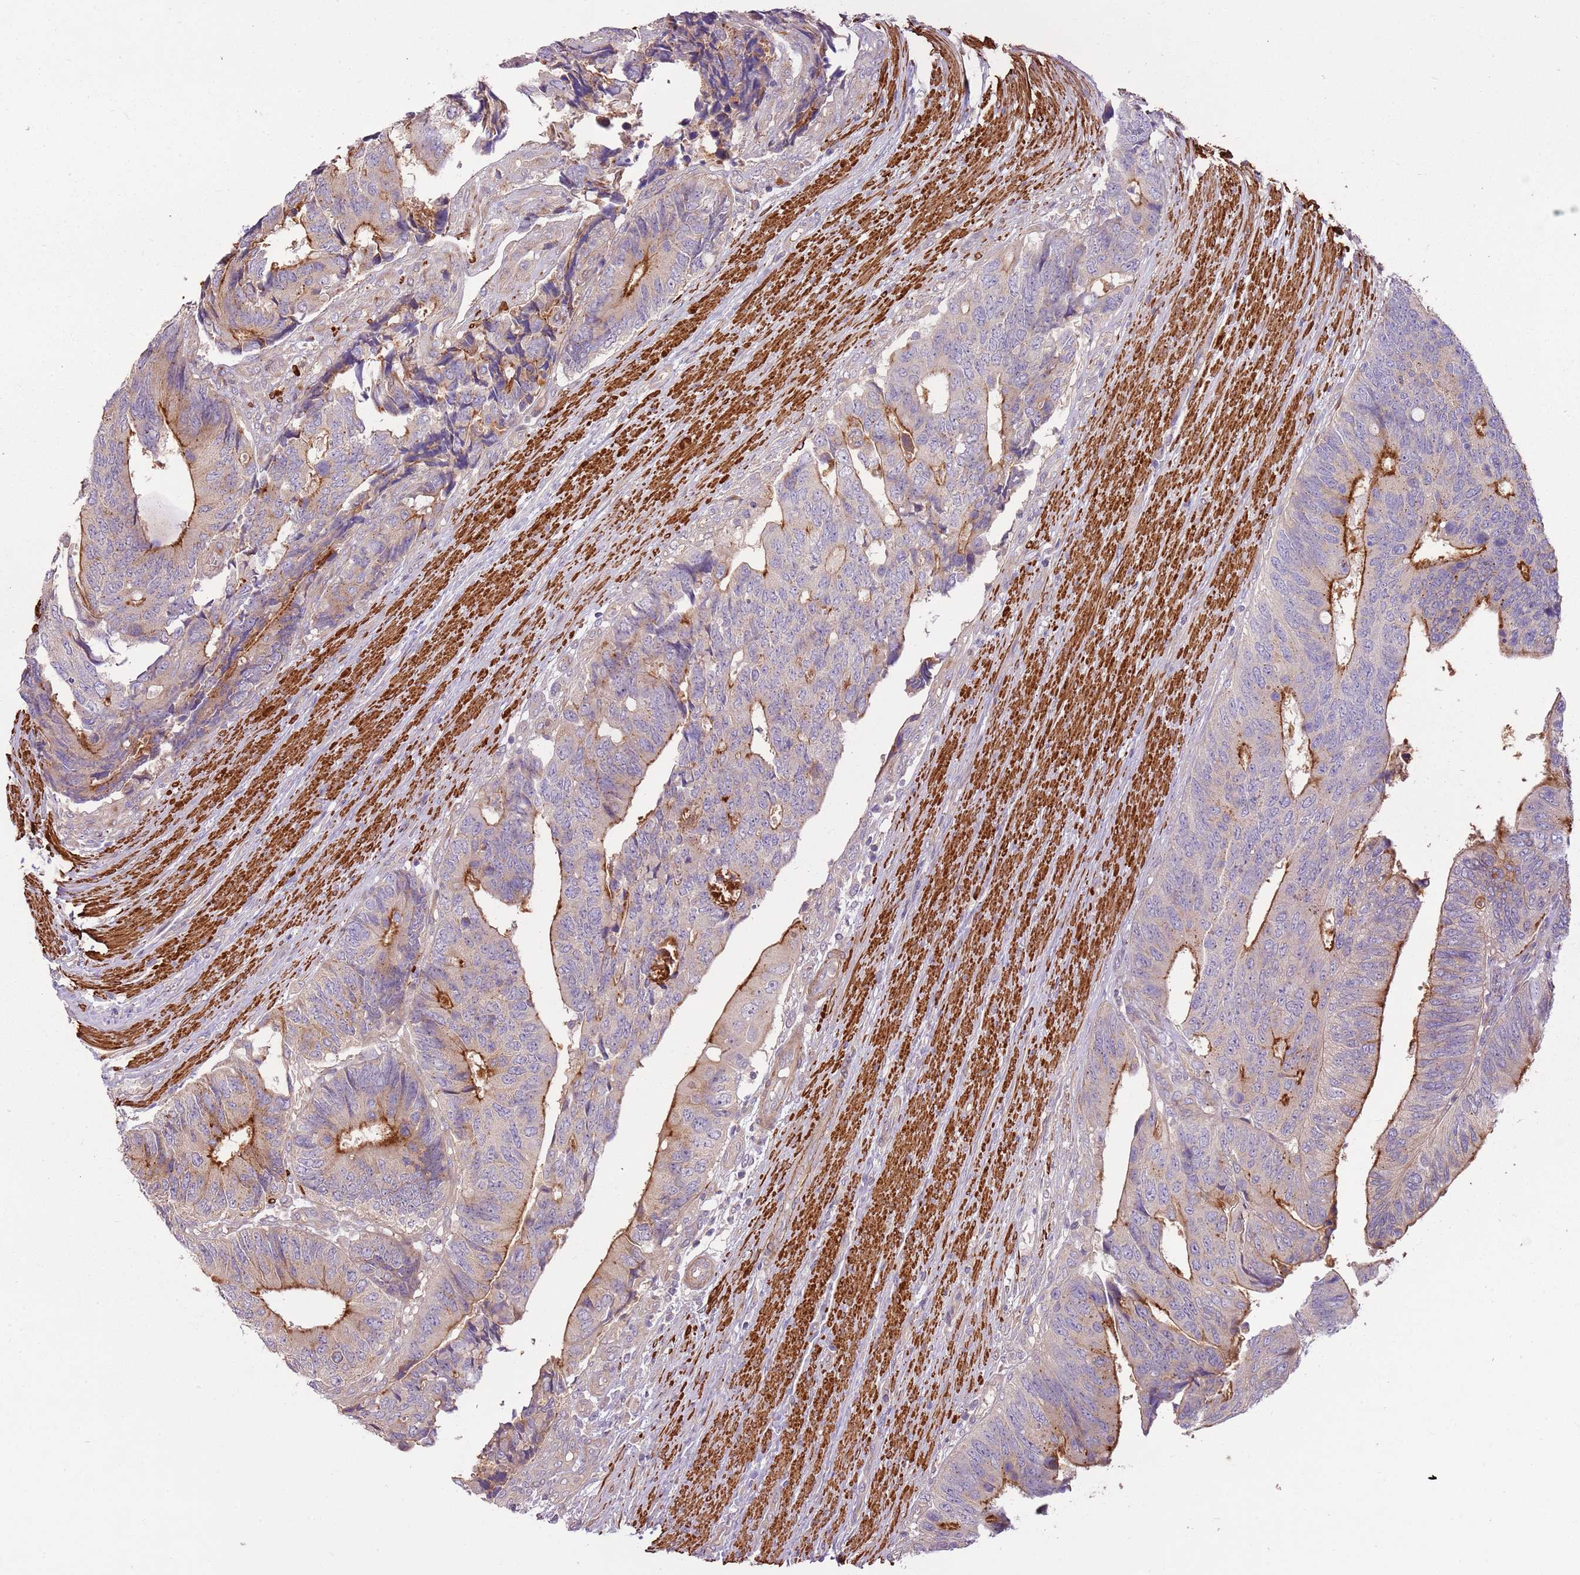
{"staining": {"intensity": "moderate", "quantity": "25%-75%", "location": "cytoplasmic/membranous"}, "tissue": "colorectal cancer", "cell_type": "Tumor cells", "image_type": "cancer", "snomed": [{"axis": "morphology", "description": "Adenocarcinoma, NOS"}, {"axis": "topography", "description": "Colon"}], "caption": "Colorectal cancer stained with immunohistochemistry (IHC) shows moderate cytoplasmic/membranous positivity in about 25%-75% of tumor cells. The staining is performed using DAB (3,3'-diaminobenzidine) brown chromogen to label protein expression. The nuclei are counter-stained blue using hematoxylin.", "gene": "RNF128", "patient": {"sex": "male", "age": 87}}